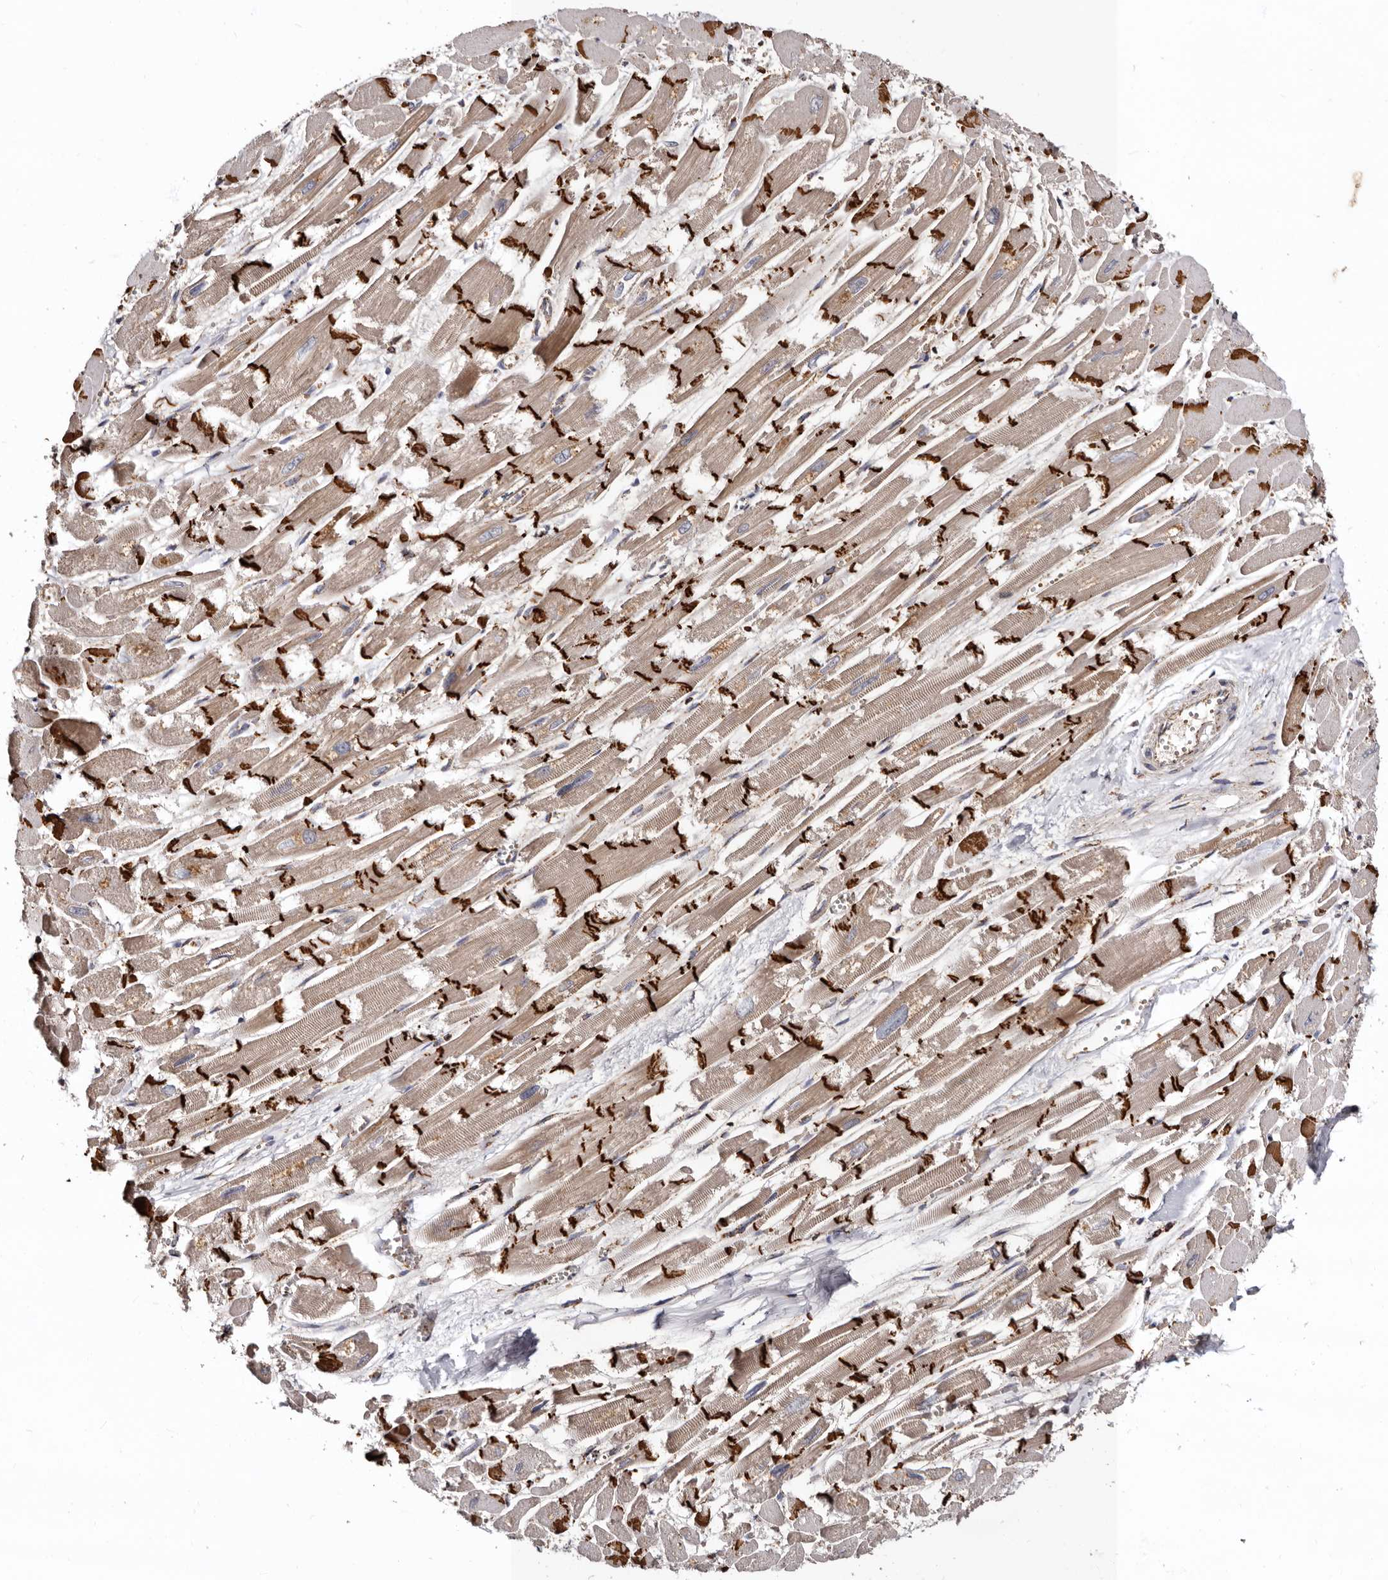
{"staining": {"intensity": "strong", "quantity": ">75%", "location": "cytoplasmic/membranous"}, "tissue": "heart muscle", "cell_type": "Cardiomyocytes", "image_type": "normal", "snomed": [{"axis": "morphology", "description": "Normal tissue, NOS"}, {"axis": "topography", "description": "Heart"}], "caption": "Immunohistochemical staining of unremarkable human heart muscle reveals high levels of strong cytoplasmic/membranous positivity in about >75% of cardiomyocytes.", "gene": "BAX", "patient": {"sex": "male", "age": 54}}